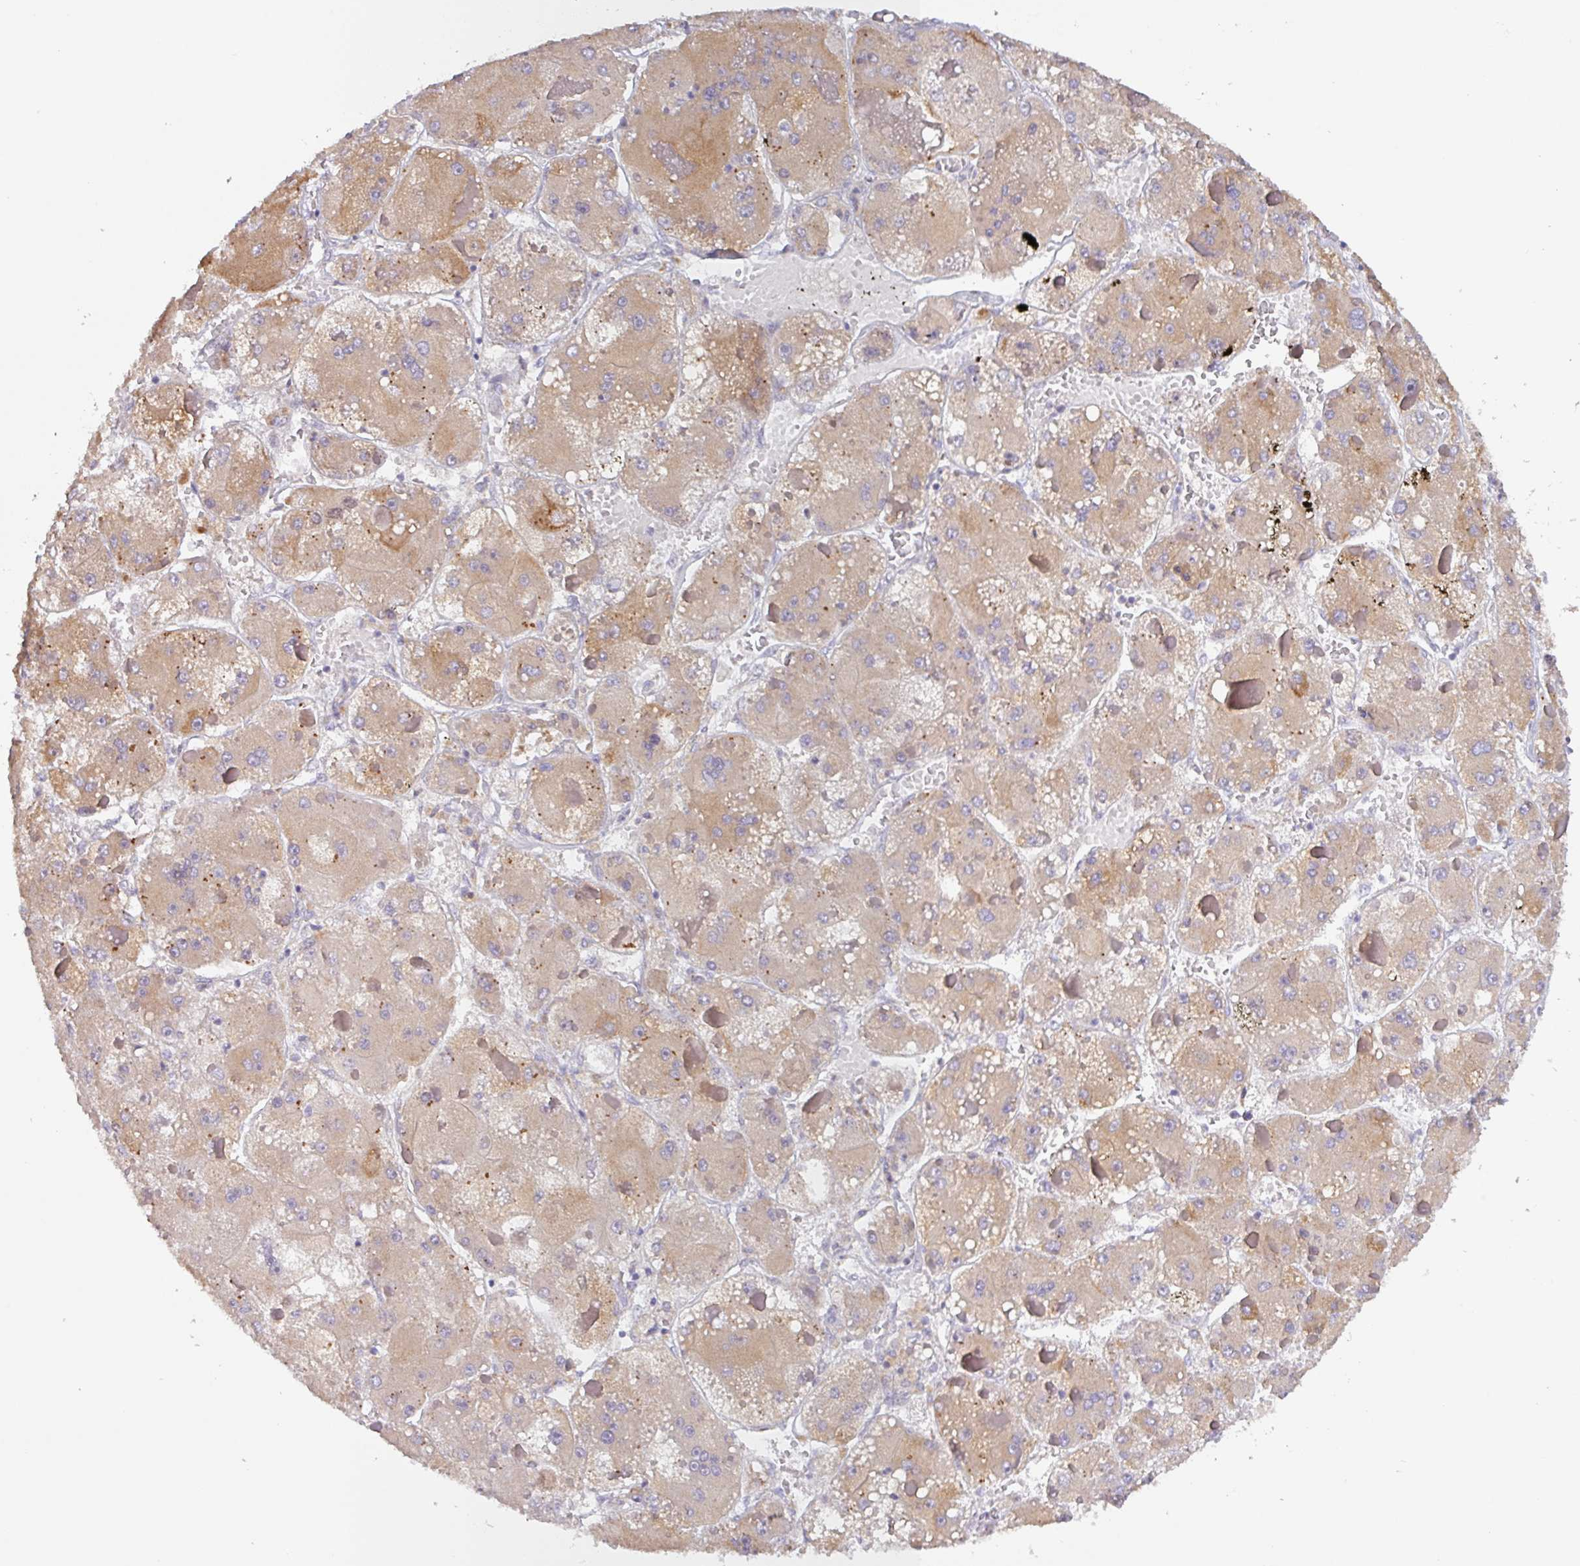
{"staining": {"intensity": "weak", "quantity": ">75%", "location": "cytoplasmic/membranous"}, "tissue": "liver cancer", "cell_type": "Tumor cells", "image_type": "cancer", "snomed": [{"axis": "morphology", "description": "Carcinoma, Hepatocellular, NOS"}, {"axis": "topography", "description": "Liver"}], "caption": "Protein staining by IHC reveals weak cytoplasmic/membranous expression in about >75% of tumor cells in hepatocellular carcinoma (liver).", "gene": "SFTPB", "patient": {"sex": "female", "age": 73}}